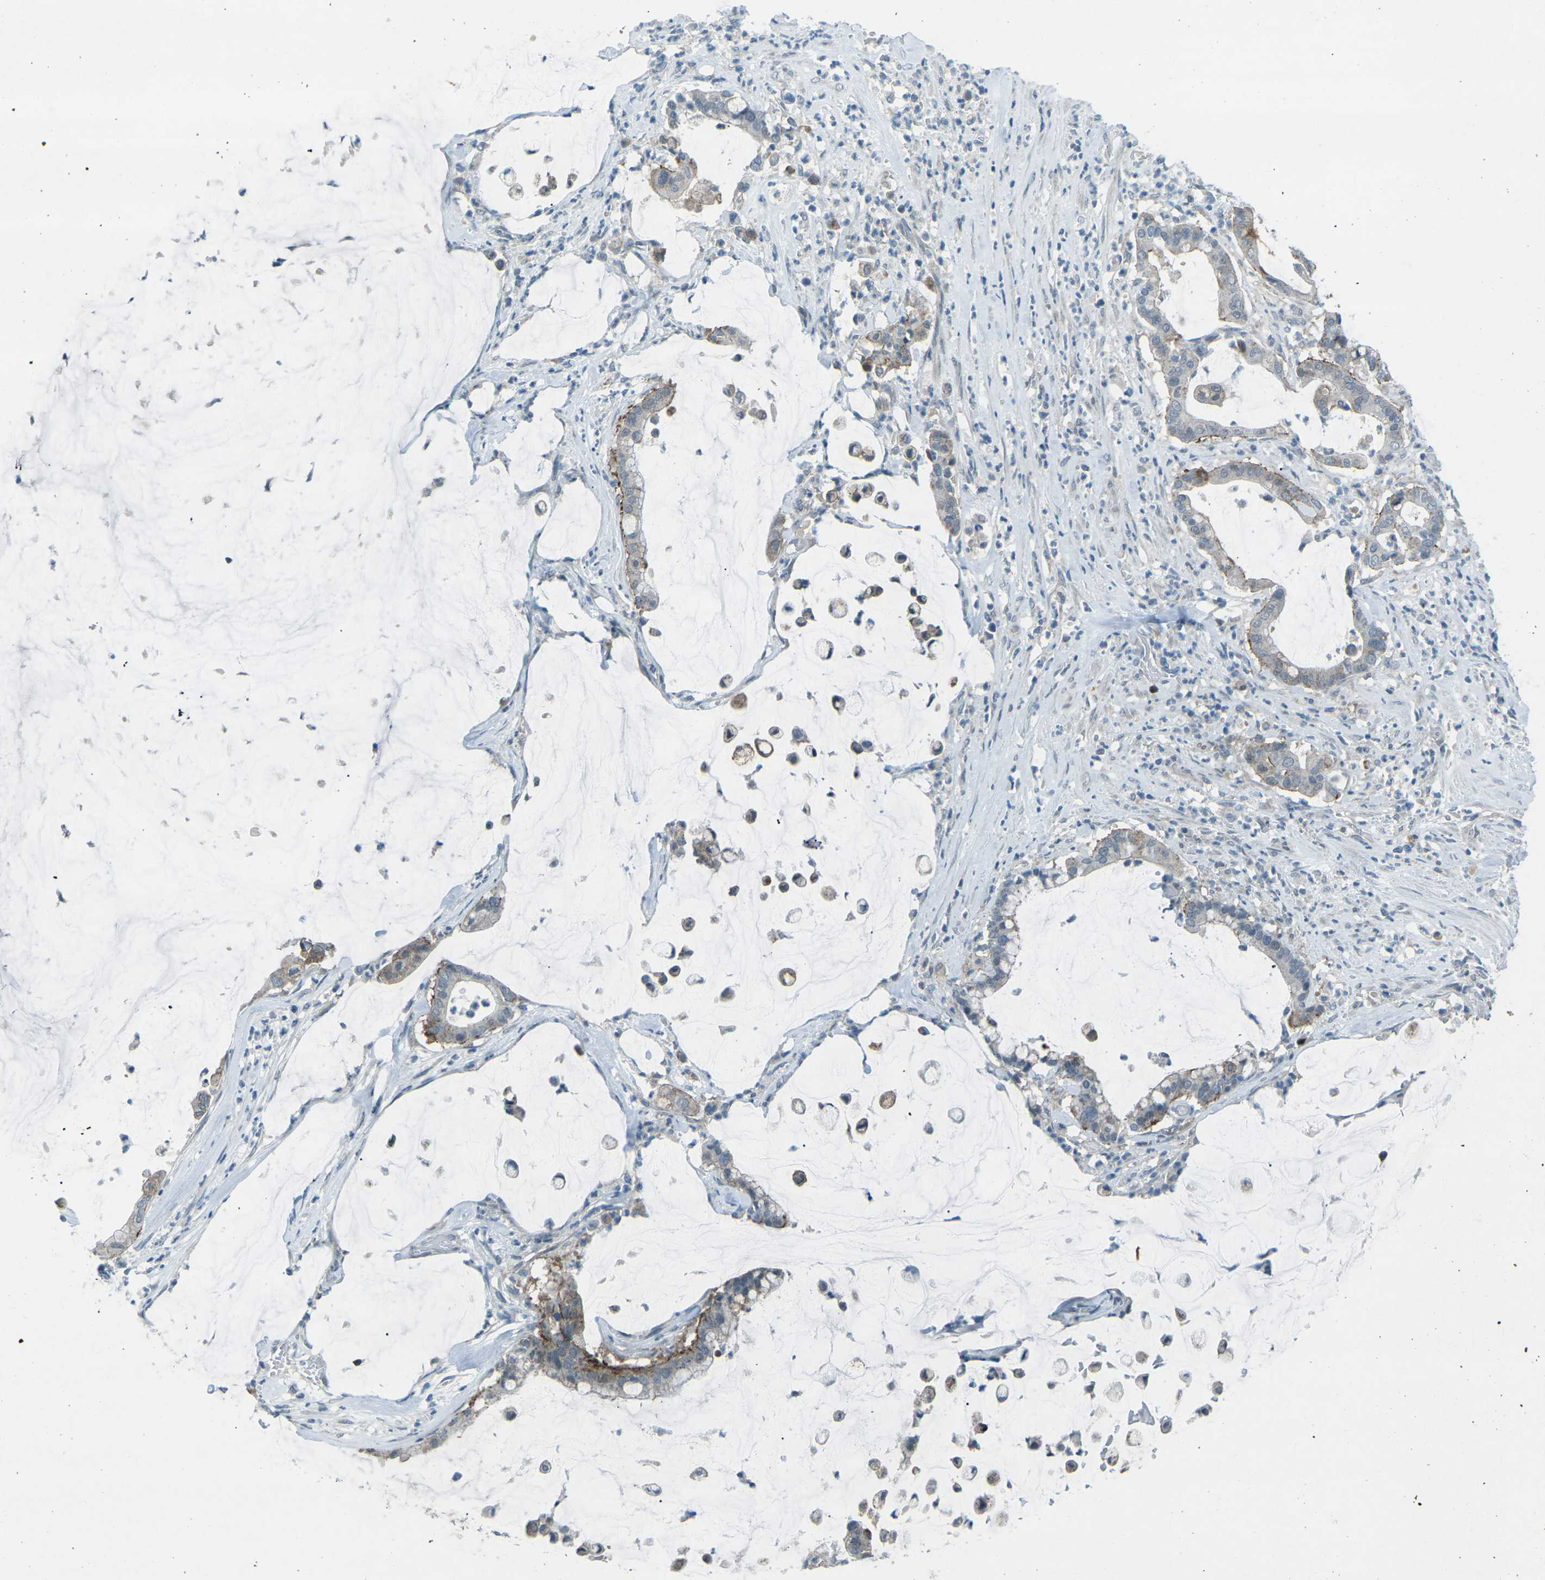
{"staining": {"intensity": "moderate", "quantity": "<25%", "location": "cytoplasmic/membranous"}, "tissue": "pancreatic cancer", "cell_type": "Tumor cells", "image_type": "cancer", "snomed": [{"axis": "morphology", "description": "Adenocarcinoma, NOS"}, {"axis": "topography", "description": "Pancreas"}], "caption": "There is low levels of moderate cytoplasmic/membranous positivity in tumor cells of pancreatic cancer, as demonstrated by immunohistochemical staining (brown color).", "gene": "PRKCA", "patient": {"sex": "male", "age": 41}}